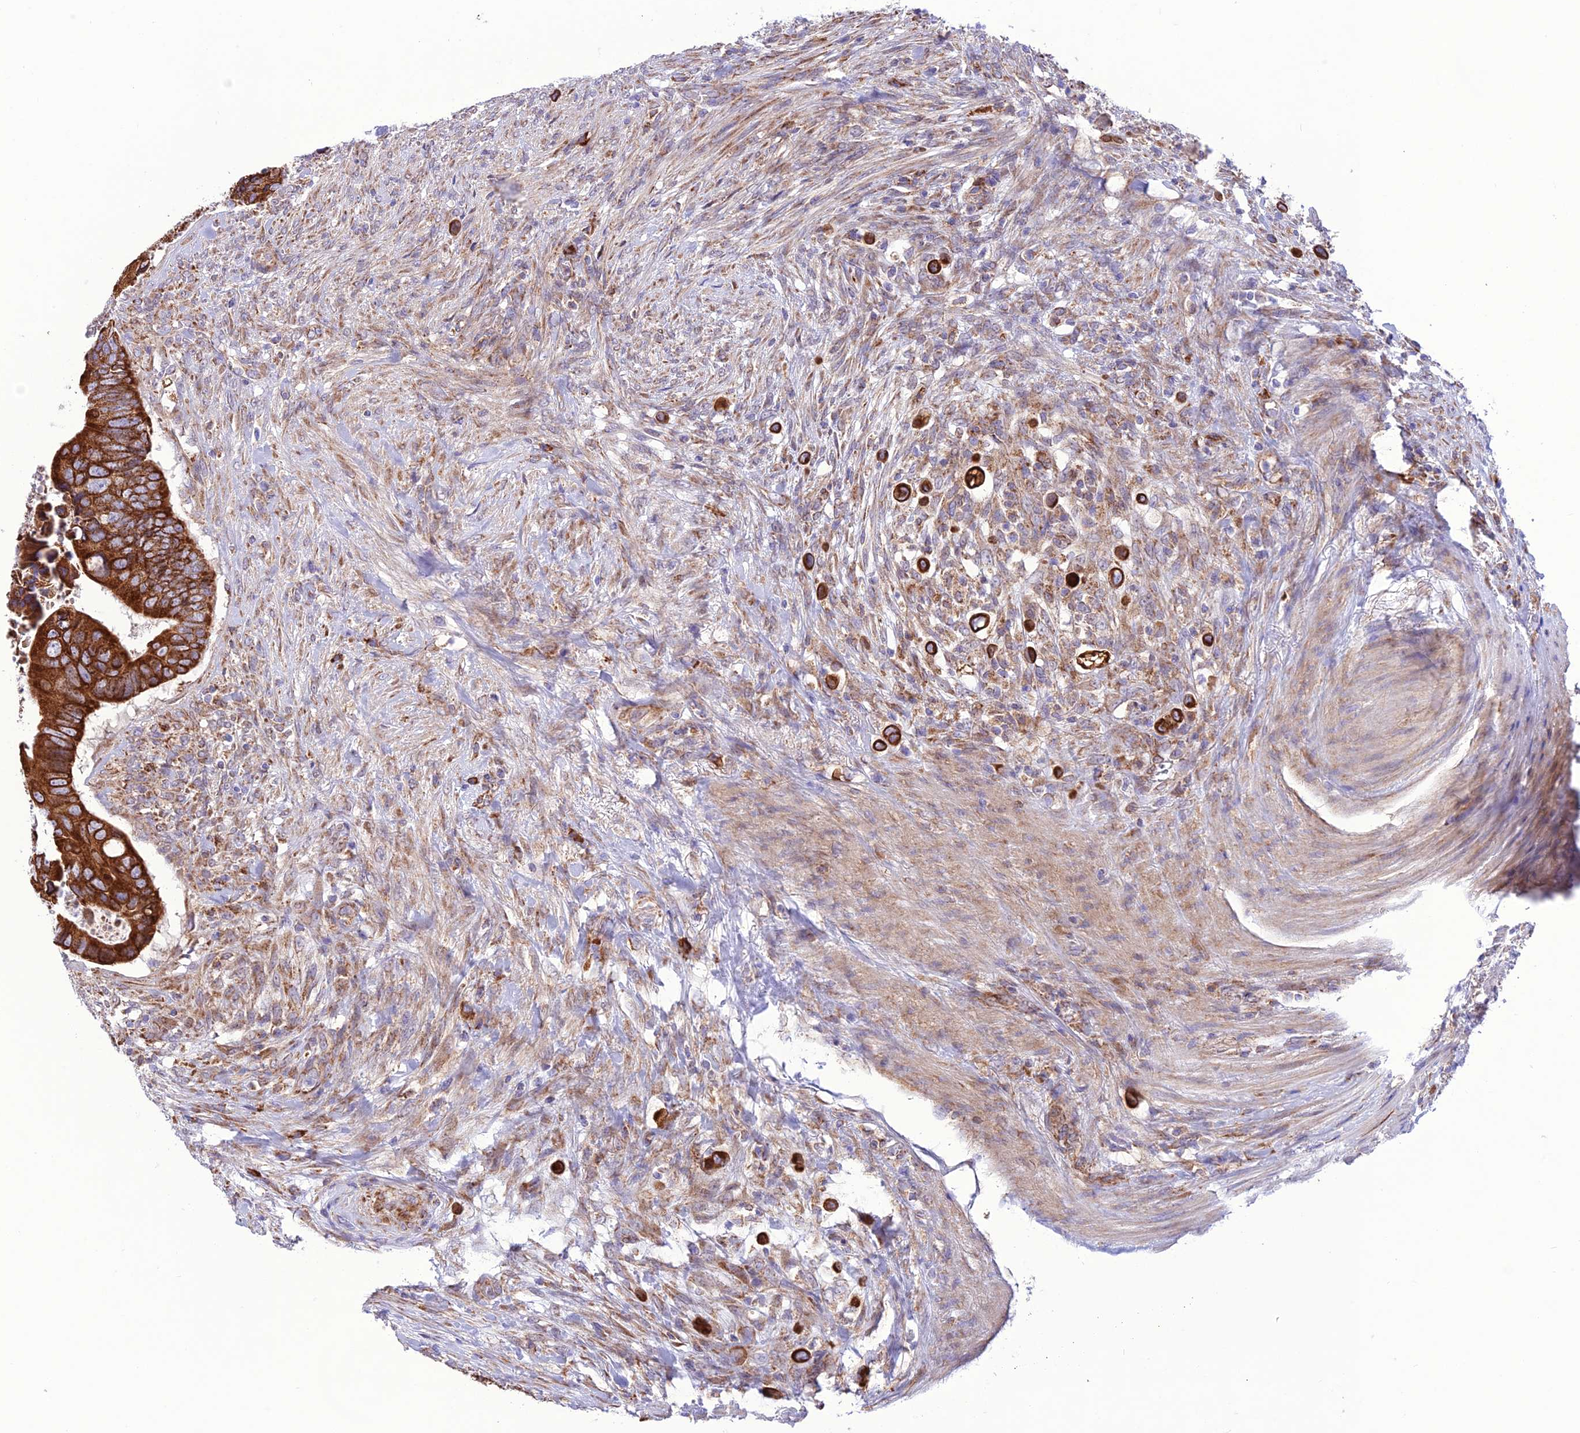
{"staining": {"intensity": "strong", "quantity": ">75%", "location": "cytoplasmic/membranous"}, "tissue": "colorectal cancer", "cell_type": "Tumor cells", "image_type": "cancer", "snomed": [{"axis": "morphology", "description": "Adenocarcinoma, NOS"}, {"axis": "topography", "description": "Rectum"}], "caption": "Immunohistochemical staining of human adenocarcinoma (colorectal) displays strong cytoplasmic/membranous protein expression in approximately >75% of tumor cells.", "gene": "UAP1L1", "patient": {"sex": "female", "age": 78}}